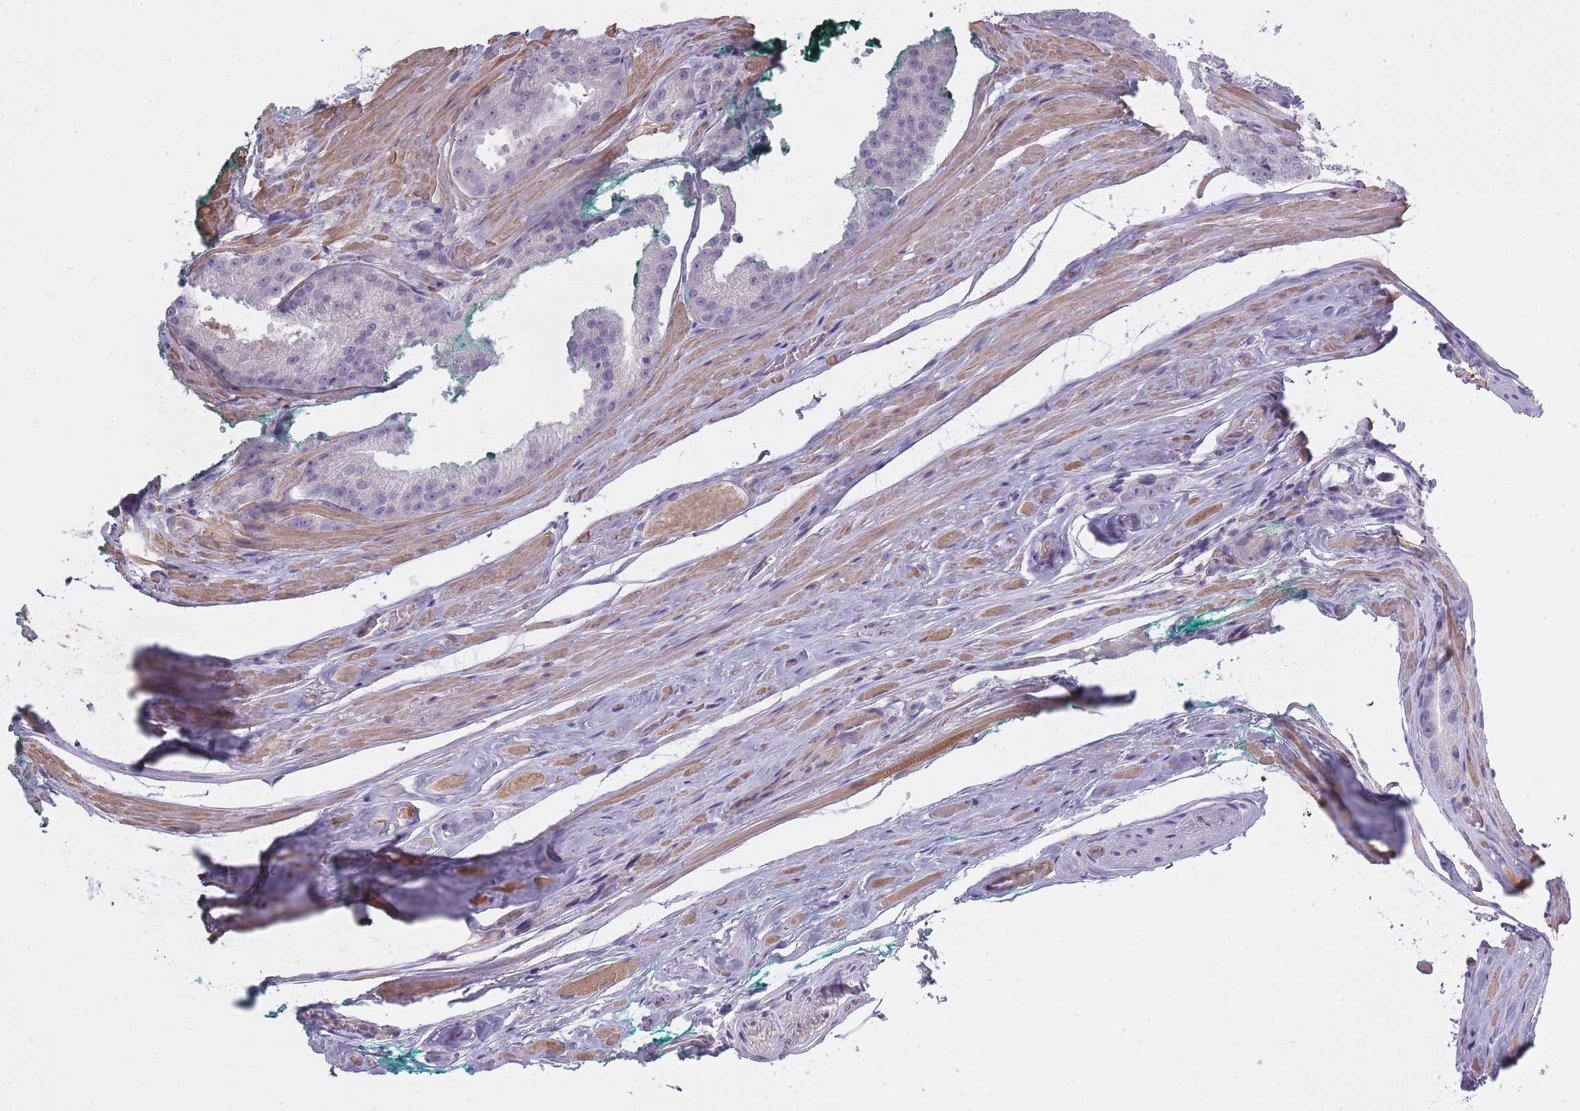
{"staining": {"intensity": "negative", "quantity": "none", "location": "none"}, "tissue": "prostate cancer", "cell_type": "Tumor cells", "image_type": "cancer", "snomed": [{"axis": "morphology", "description": "Adenocarcinoma, High grade"}, {"axis": "topography", "description": "Prostate"}], "caption": "Immunohistochemistry (IHC) histopathology image of human prostate high-grade adenocarcinoma stained for a protein (brown), which exhibits no positivity in tumor cells.", "gene": "SLC8A2", "patient": {"sex": "male", "age": 61}}